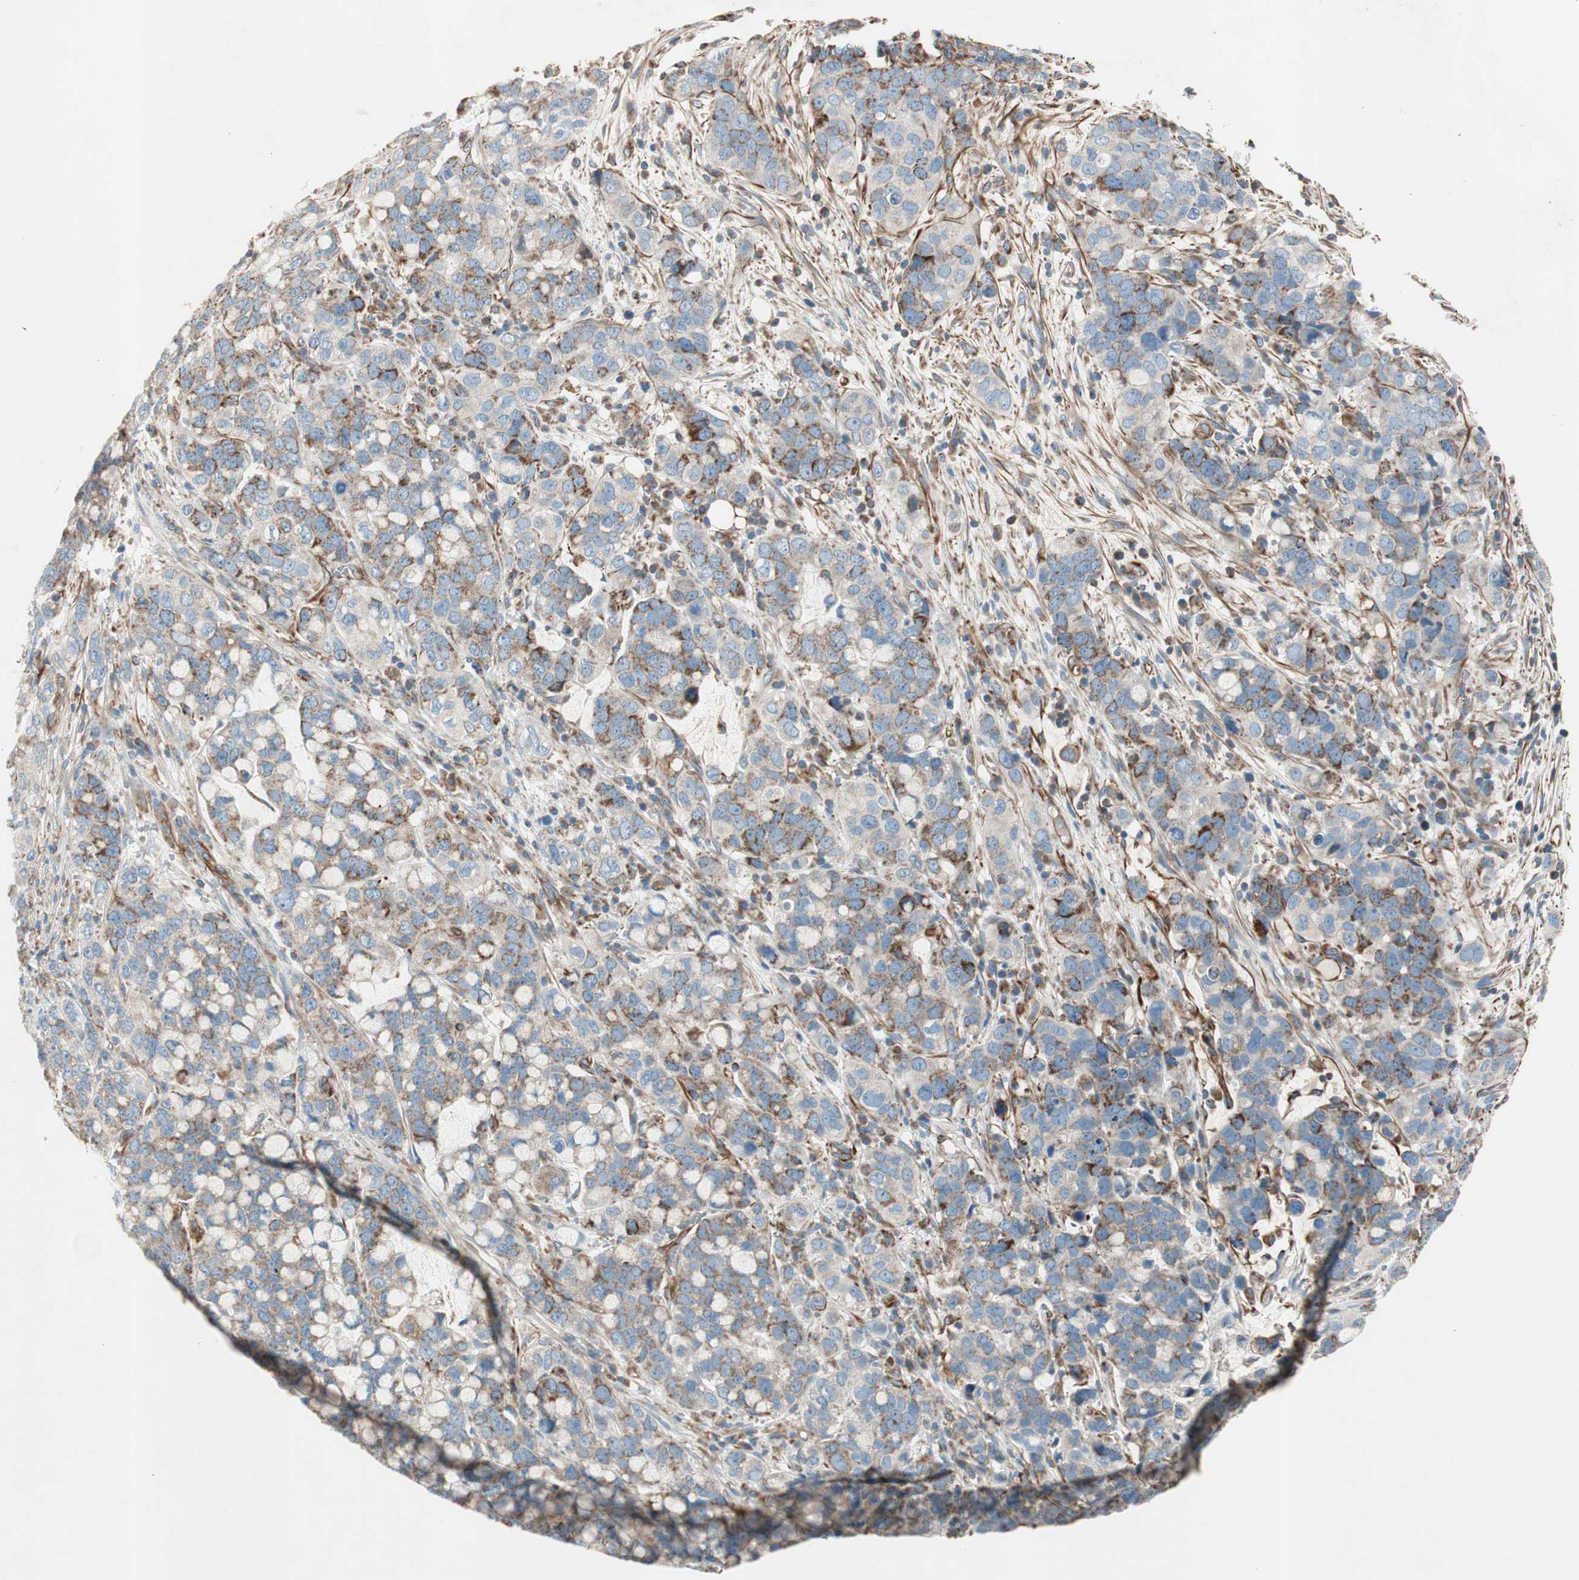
{"staining": {"intensity": "moderate", "quantity": "25%-75%", "location": "cytoplasmic/membranous"}, "tissue": "stomach cancer", "cell_type": "Tumor cells", "image_type": "cancer", "snomed": [{"axis": "morphology", "description": "Adenocarcinoma, NOS"}, {"axis": "topography", "description": "Stomach, lower"}], "caption": "A medium amount of moderate cytoplasmic/membranous positivity is present in about 25%-75% of tumor cells in stomach adenocarcinoma tissue. (brown staining indicates protein expression, while blue staining denotes nuclei).", "gene": "SRCIN1", "patient": {"sex": "male", "age": 84}}